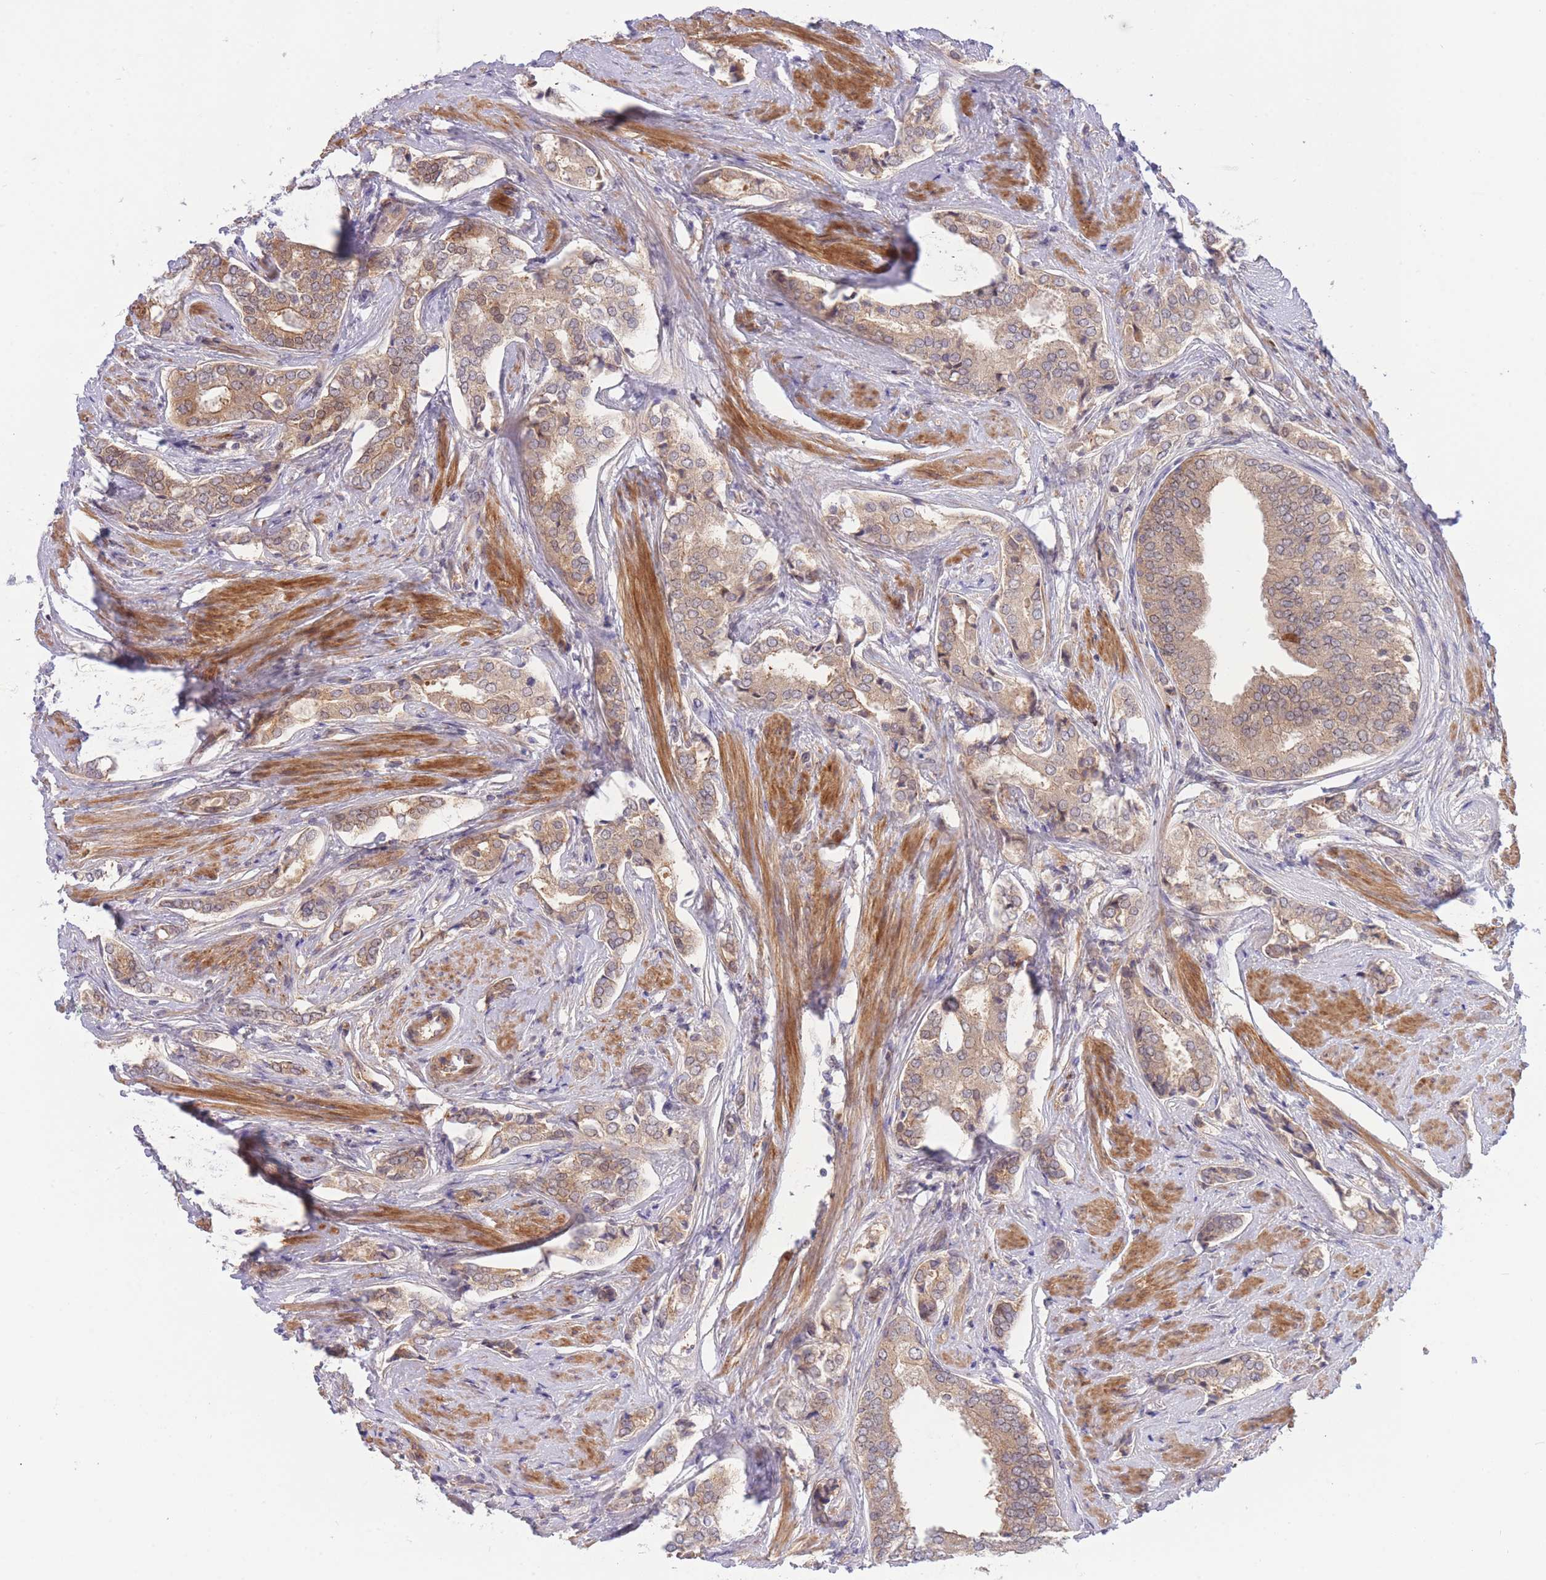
{"staining": {"intensity": "weak", "quantity": ">75%", "location": "cytoplasmic/membranous"}, "tissue": "prostate cancer", "cell_type": "Tumor cells", "image_type": "cancer", "snomed": [{"axis": "morphology", "description": "Adenocarcinoma, High grade"}, {"axis": "topography", "description": "Prostate"}], "caption": "Human prostate cancer (high-grade adenocarcinoma) stained with a brown dye demonstrates weak cytoplasmic/membranous positive positivity in approximately >75% of tumor cells.", "gene": "APOL4", "patient": {"sex": "male", "age": 71}}